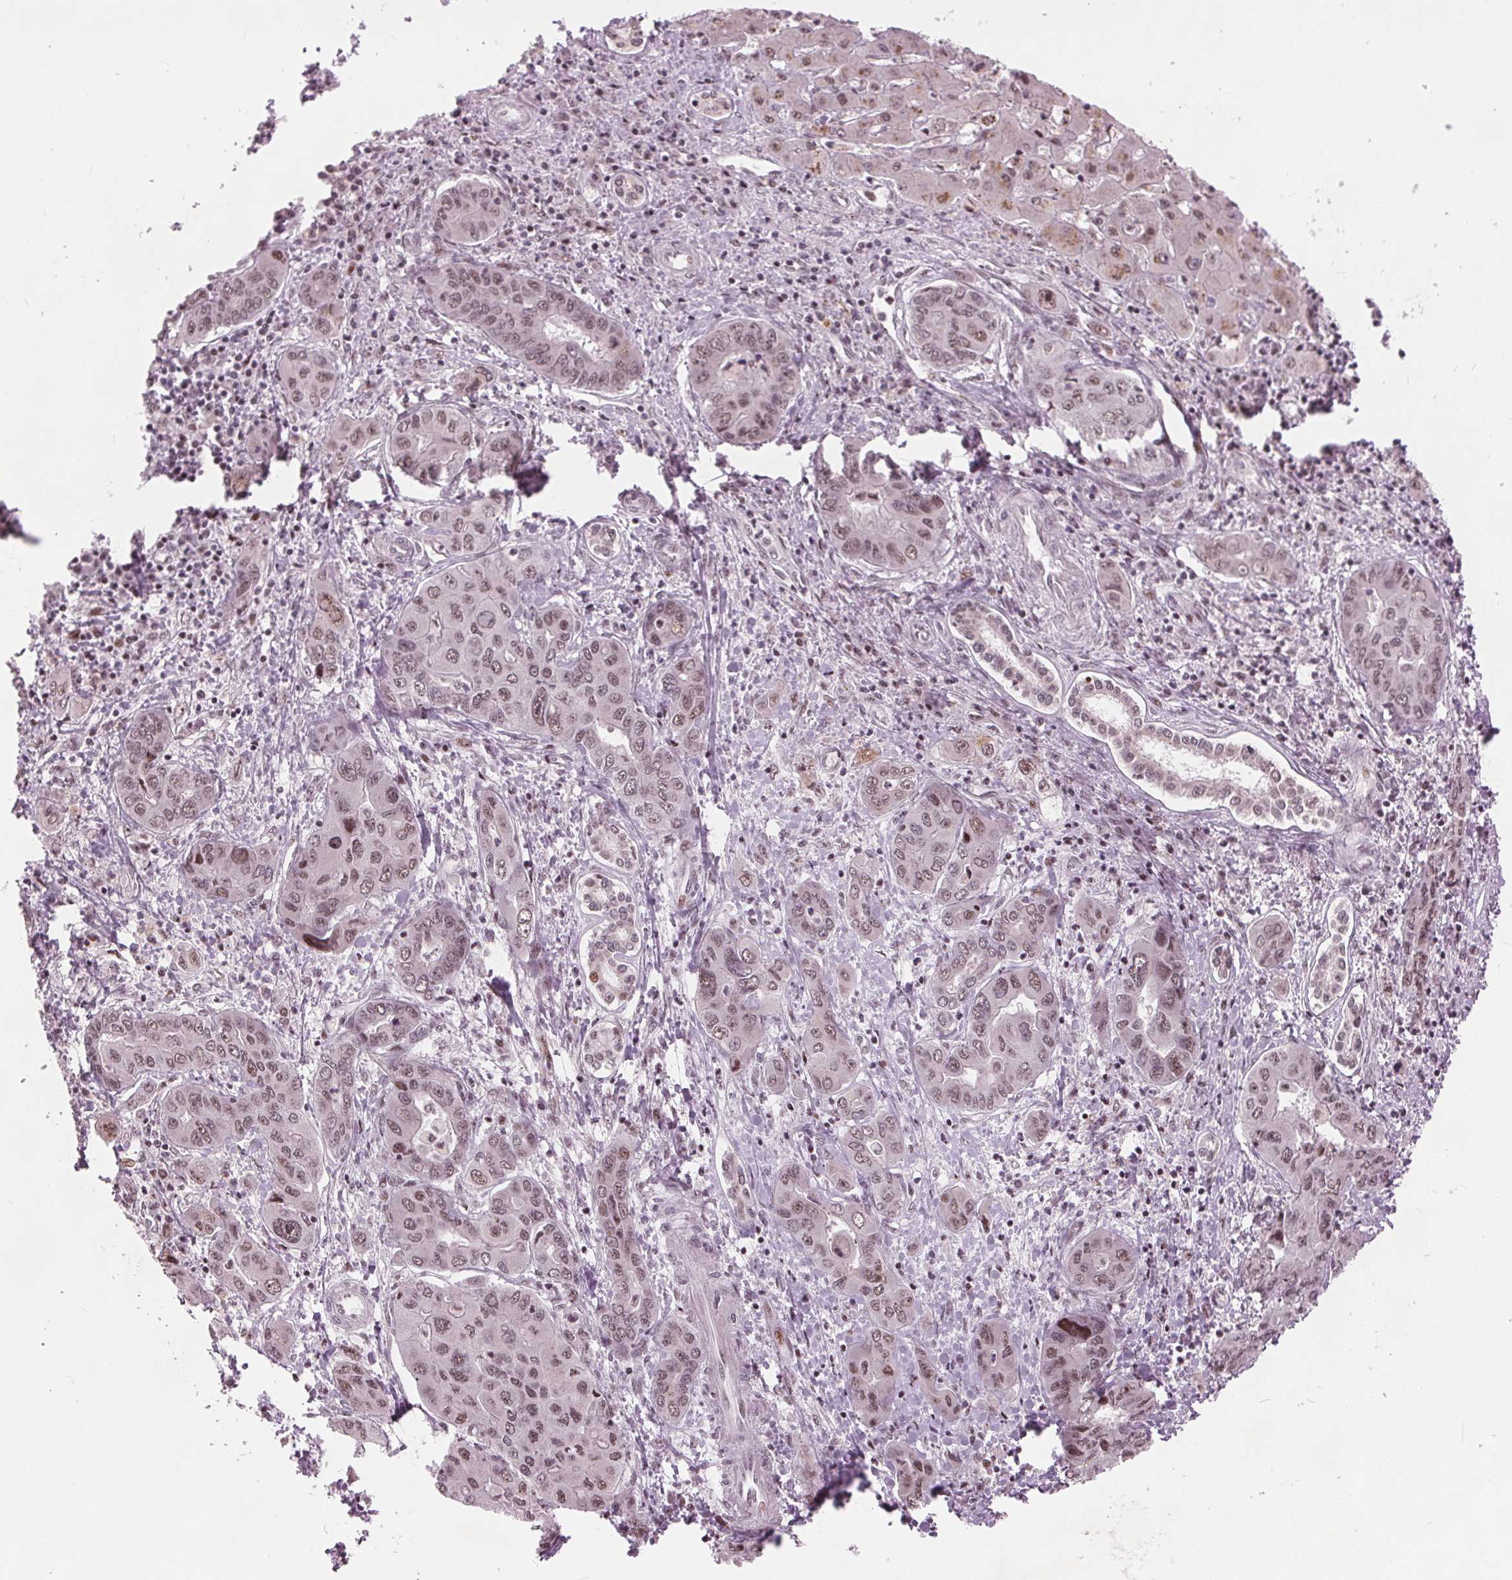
{"staining": {"intensity": "moderate", "quantity": ">75%", "location": "nuclear"}, "tissue": "liver cancer", "cell_type": "Tumor cells", "image_type": "cancer", "snomed": [{"axis": "morphology", "description": "Cholangiocarcinoma"}, {"axis": "topography", "description": "Liver"}], "caption": "Immunohistochemical staining of human cholangiocarcinoma (liver) displays medium levels of moderate nuclear staining in about >75% of tumor cells. Using DAB (brown) and hematoxylin (blue) stains, captured at high magnification using brightfield microscopy.", "gene": "TTC34", "patient": {"sex": "male", "age": 67}}